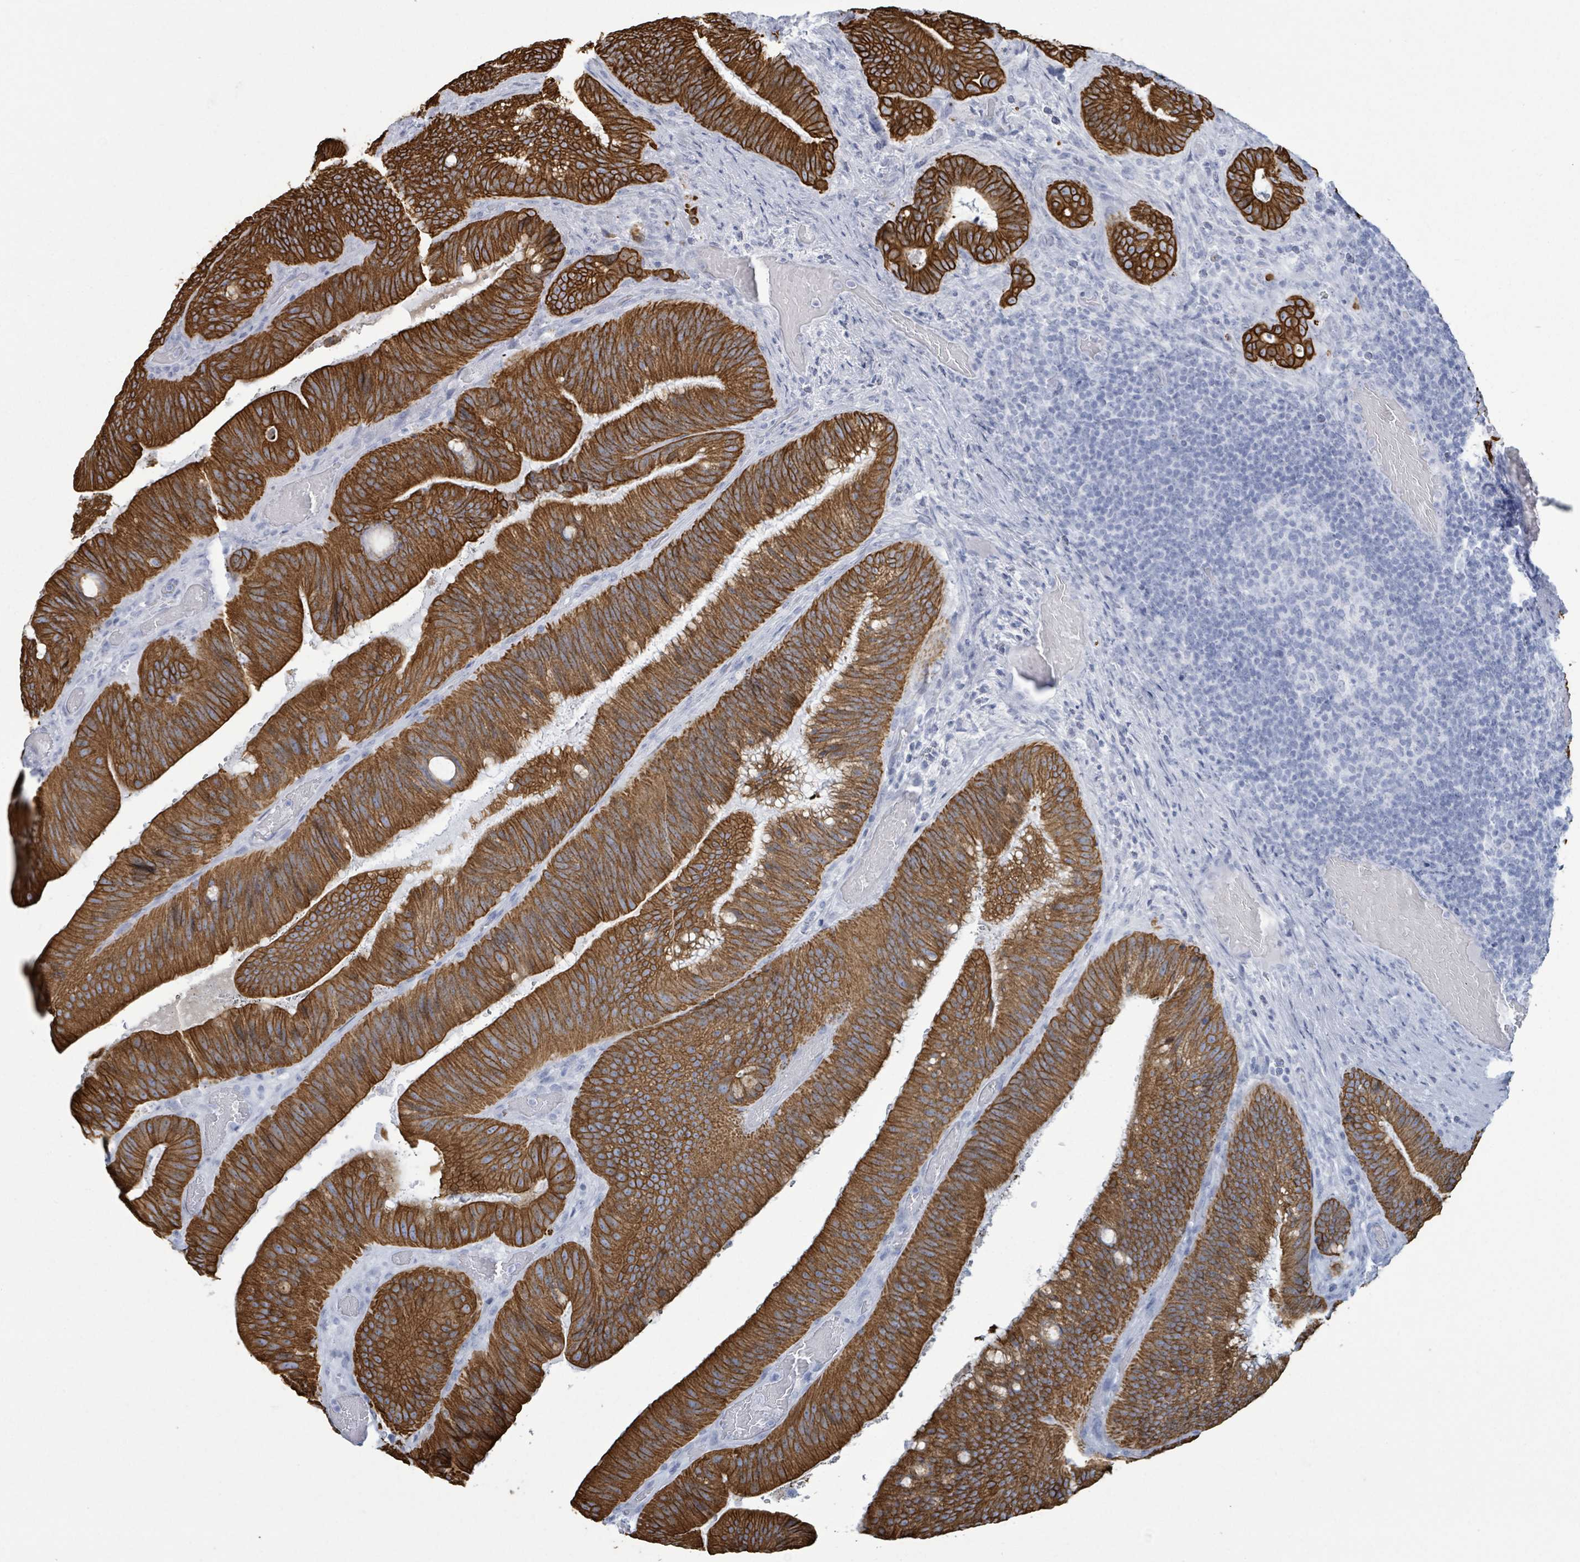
{"staining": {"intensity": "strong", "quantity": ">75%", "location": "cytoplasmic/membranous"}, "tissue": "colorectal cancer", "cell_type": "Tumor cells", "image_type": "cancer", "snomed": [{"axis": "morphology", "description": "Adenocarcinoma, NOS"}, {"axis": "topography", "description": "Colon"}], "caption": "Immunohistochemical staining of human colorectal adenocarcinoma demonstrates high levels of strong cytoplasmic/membranous expression in approximately >75% of tumor cells. (DAB (3,3'-diaminobenzidine) IHC with brightfield microscopy, high magnification).", "gene": "KRT8", "patient": {"sex": "female", "age": 43}}